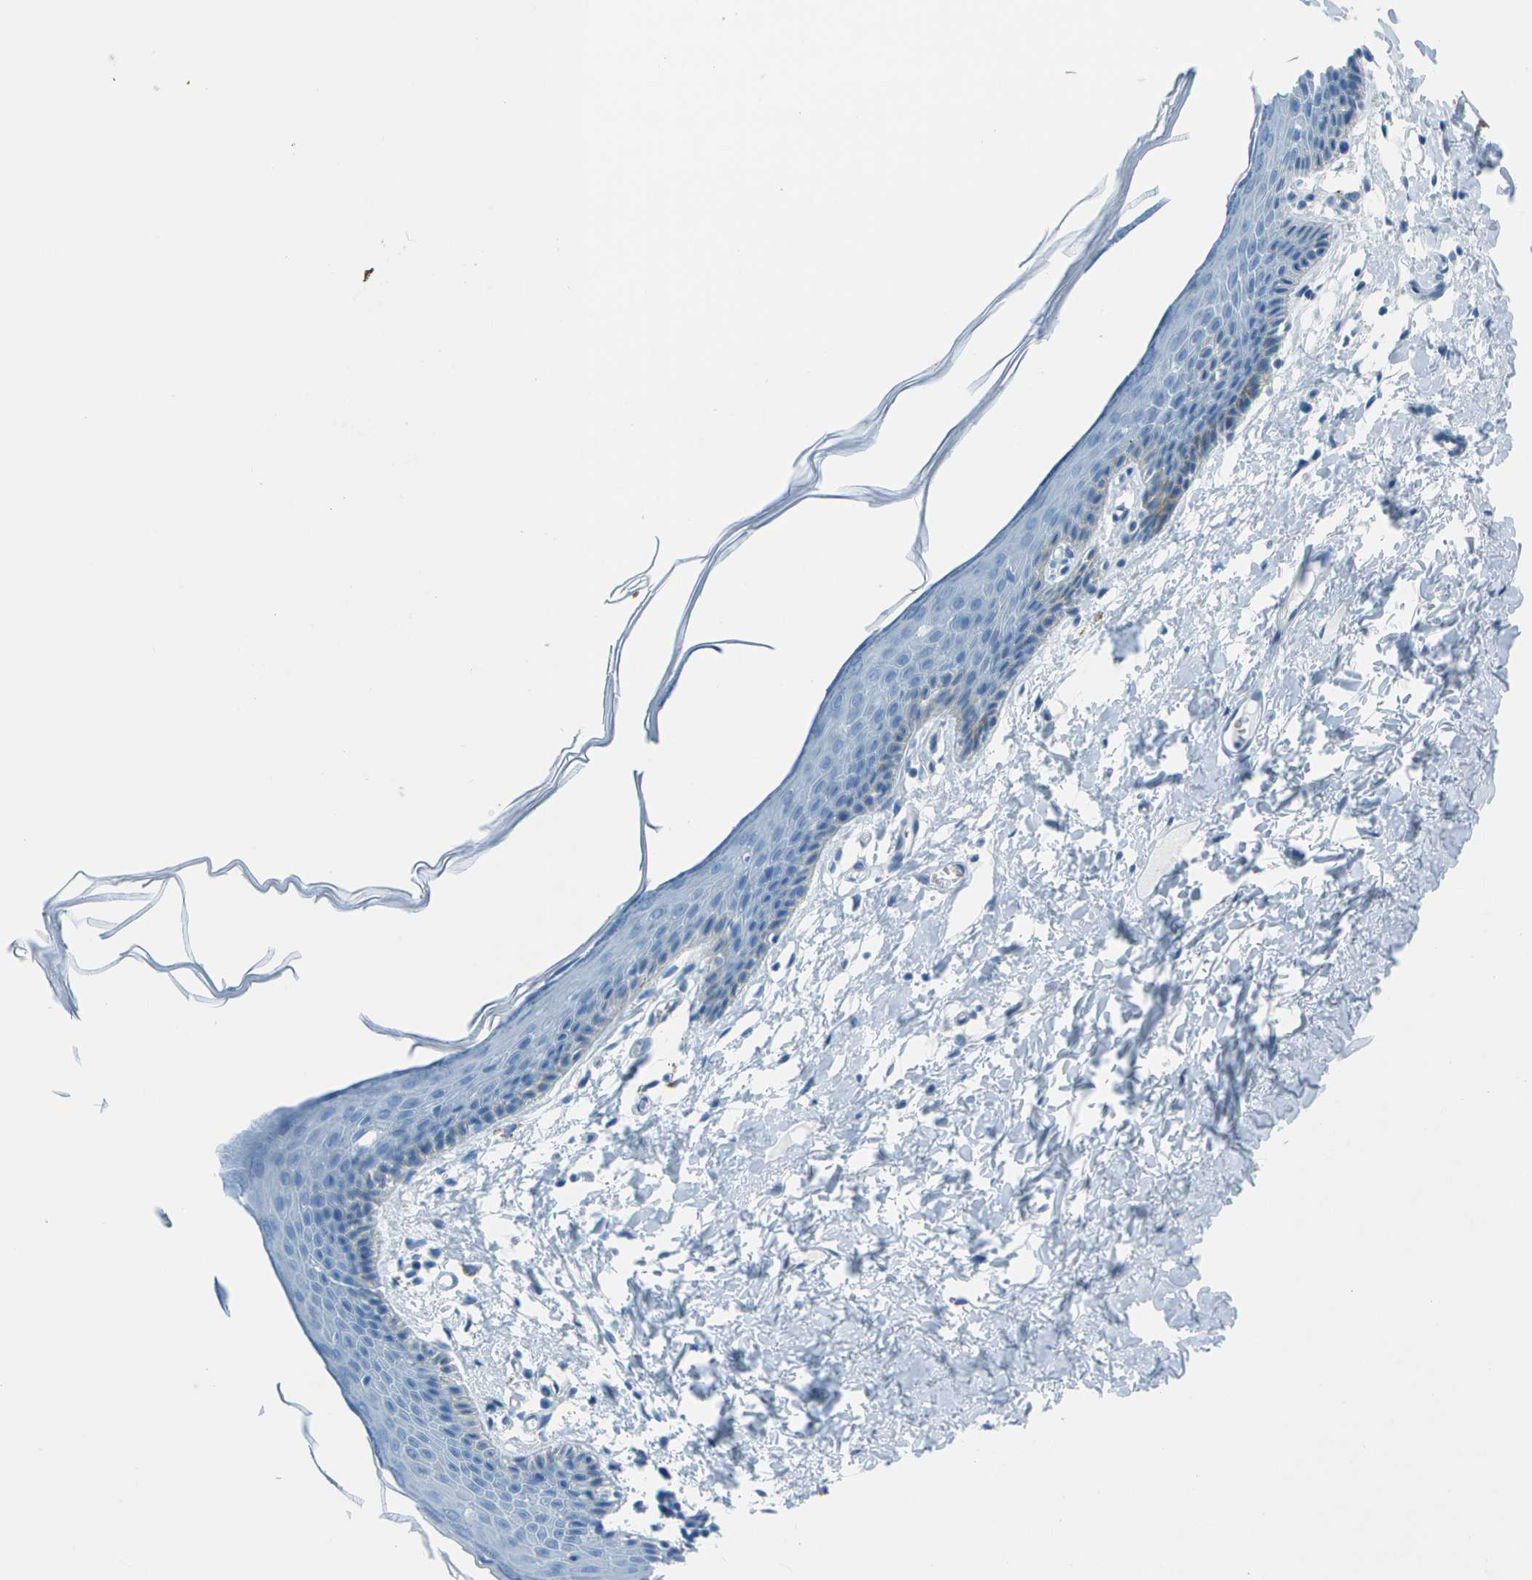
{"staining": {"intensity": "moderate", "quantity": "<25%", "location": "cytoplasmic/membranous"}, "tissue": "skin", "cell_type": "Epidermal cells", "image_type": "normal", "snomed": [{"axis": "morphology", "description": "Normal tissue, NOS"}, {"axis": "topography", "description": "Vulva"}], "caption": "Approximately <25% of epidermal cells in unremarkable human skin show moderate cytoplasmic/membranous protein positivity as visualized by brown immunohistochemical staining.", "gene": "ASL", "patient": {"sex": "female", "age": 54}}